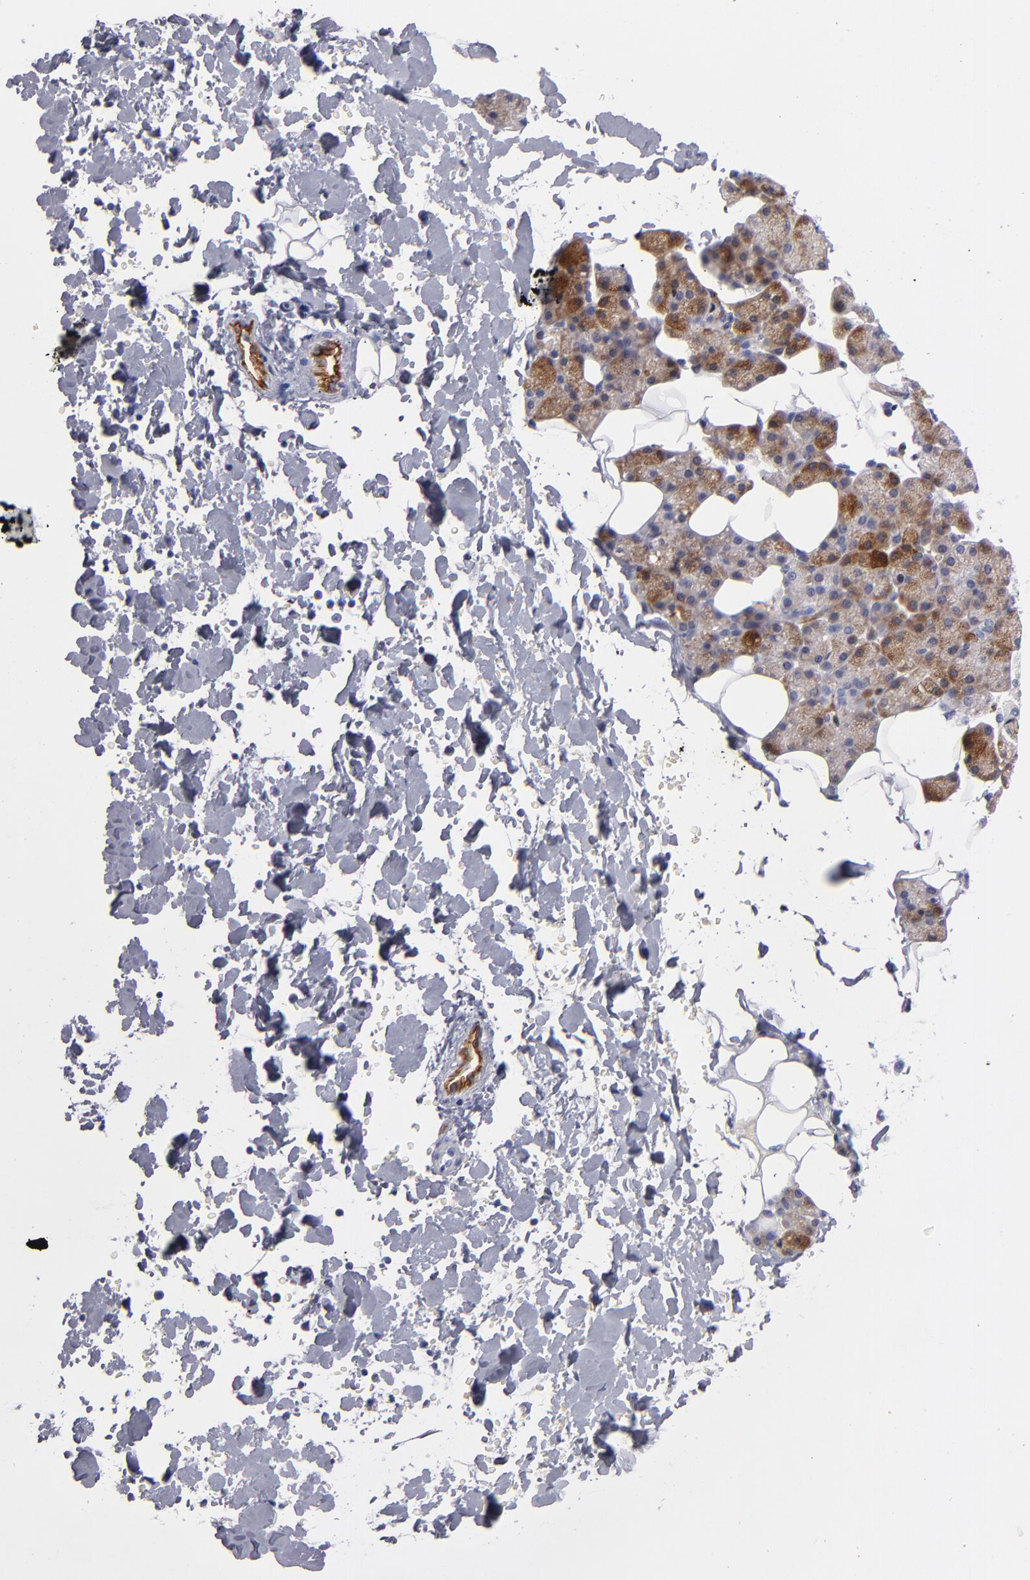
{"staining": {"intensity": "moderate", "quantity": "<25%", "location": "cytoplasmic/membranous"}, "tissue": "salivary gland", "cell_type": "Glandular cells", "image_type": "normal", "snomed": [{"axis": "morphology", "description": "Normal tissue, NOS"}, {"axis": "topography", "description": "Lymph node"}, {"axis": "topography", "description": "Salivary gland"}], "caption": "Salivary gland stained with immunohistochemistry (IHC) reveals moderate cytoplasmic/membranous positivity in about <25% of glandular cells. (IHC, brightfield microscopy, high magnification).", "gene": "PLVAP", "patient": {"sex": "male", "age": 8}}